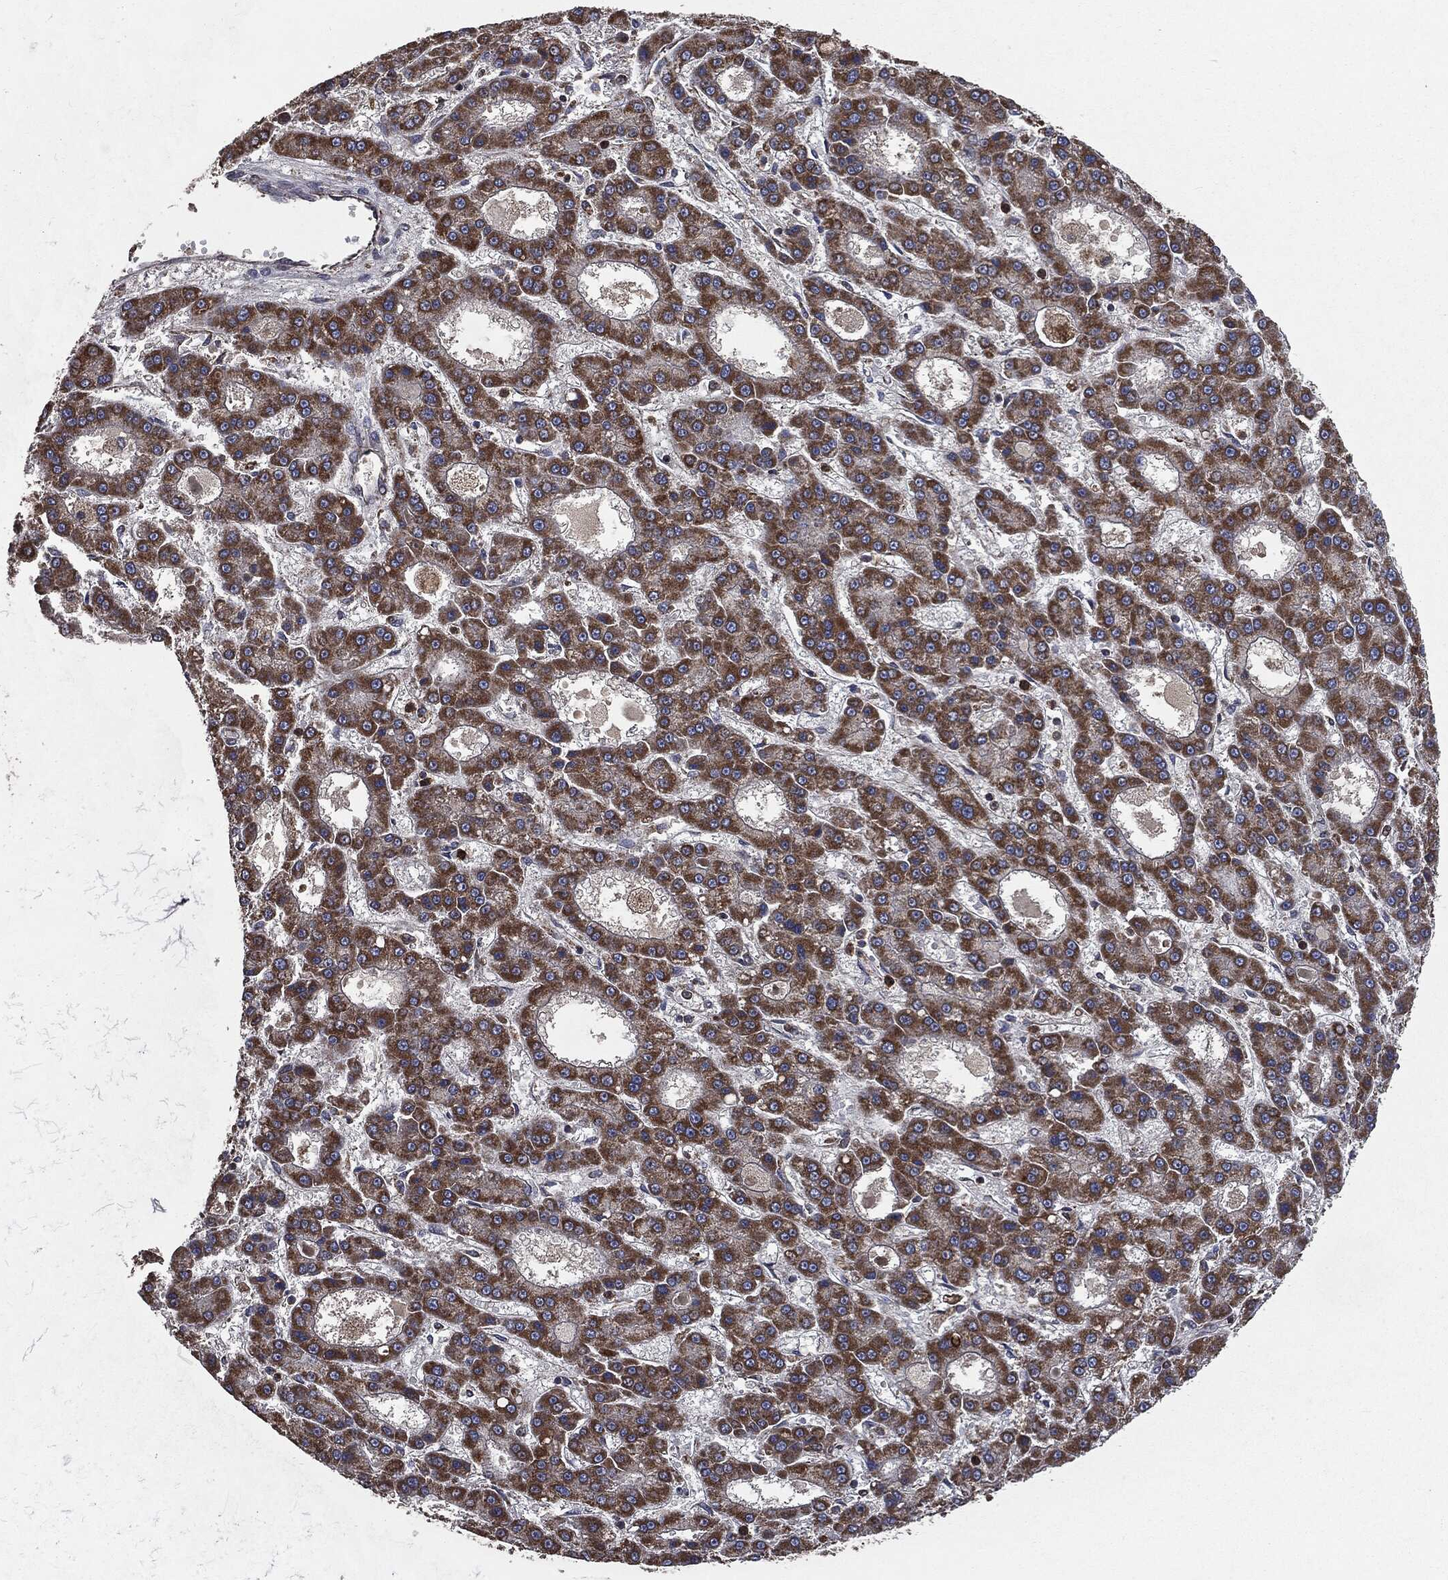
{"staining": {"intensity": "strong", "quantity": ">75%", "location": "cytoplasmic/membranous"}, "tissue": "liver cancer", "cell_type": "Tumor cells", "image_type": "cancer", "snomed": [{"axis": "morphology", "description": "Carcinoma, Hepatocellular, NOS"}, {"axis": "topography", "description": "Liver"}], "caption": "Liver hepatocellular carcinoma was stained to show a protein in brown. There is high levels of strong cytoplasmic/membranous expression in approximately >75% of tumor cells. The protein is stained brown, and the nuclei are stained in blue (DAB IHC with brightfield microscopy, high magnification).", "gene": "MAPK6", "patient": {"sex": "male", "age": 70}}